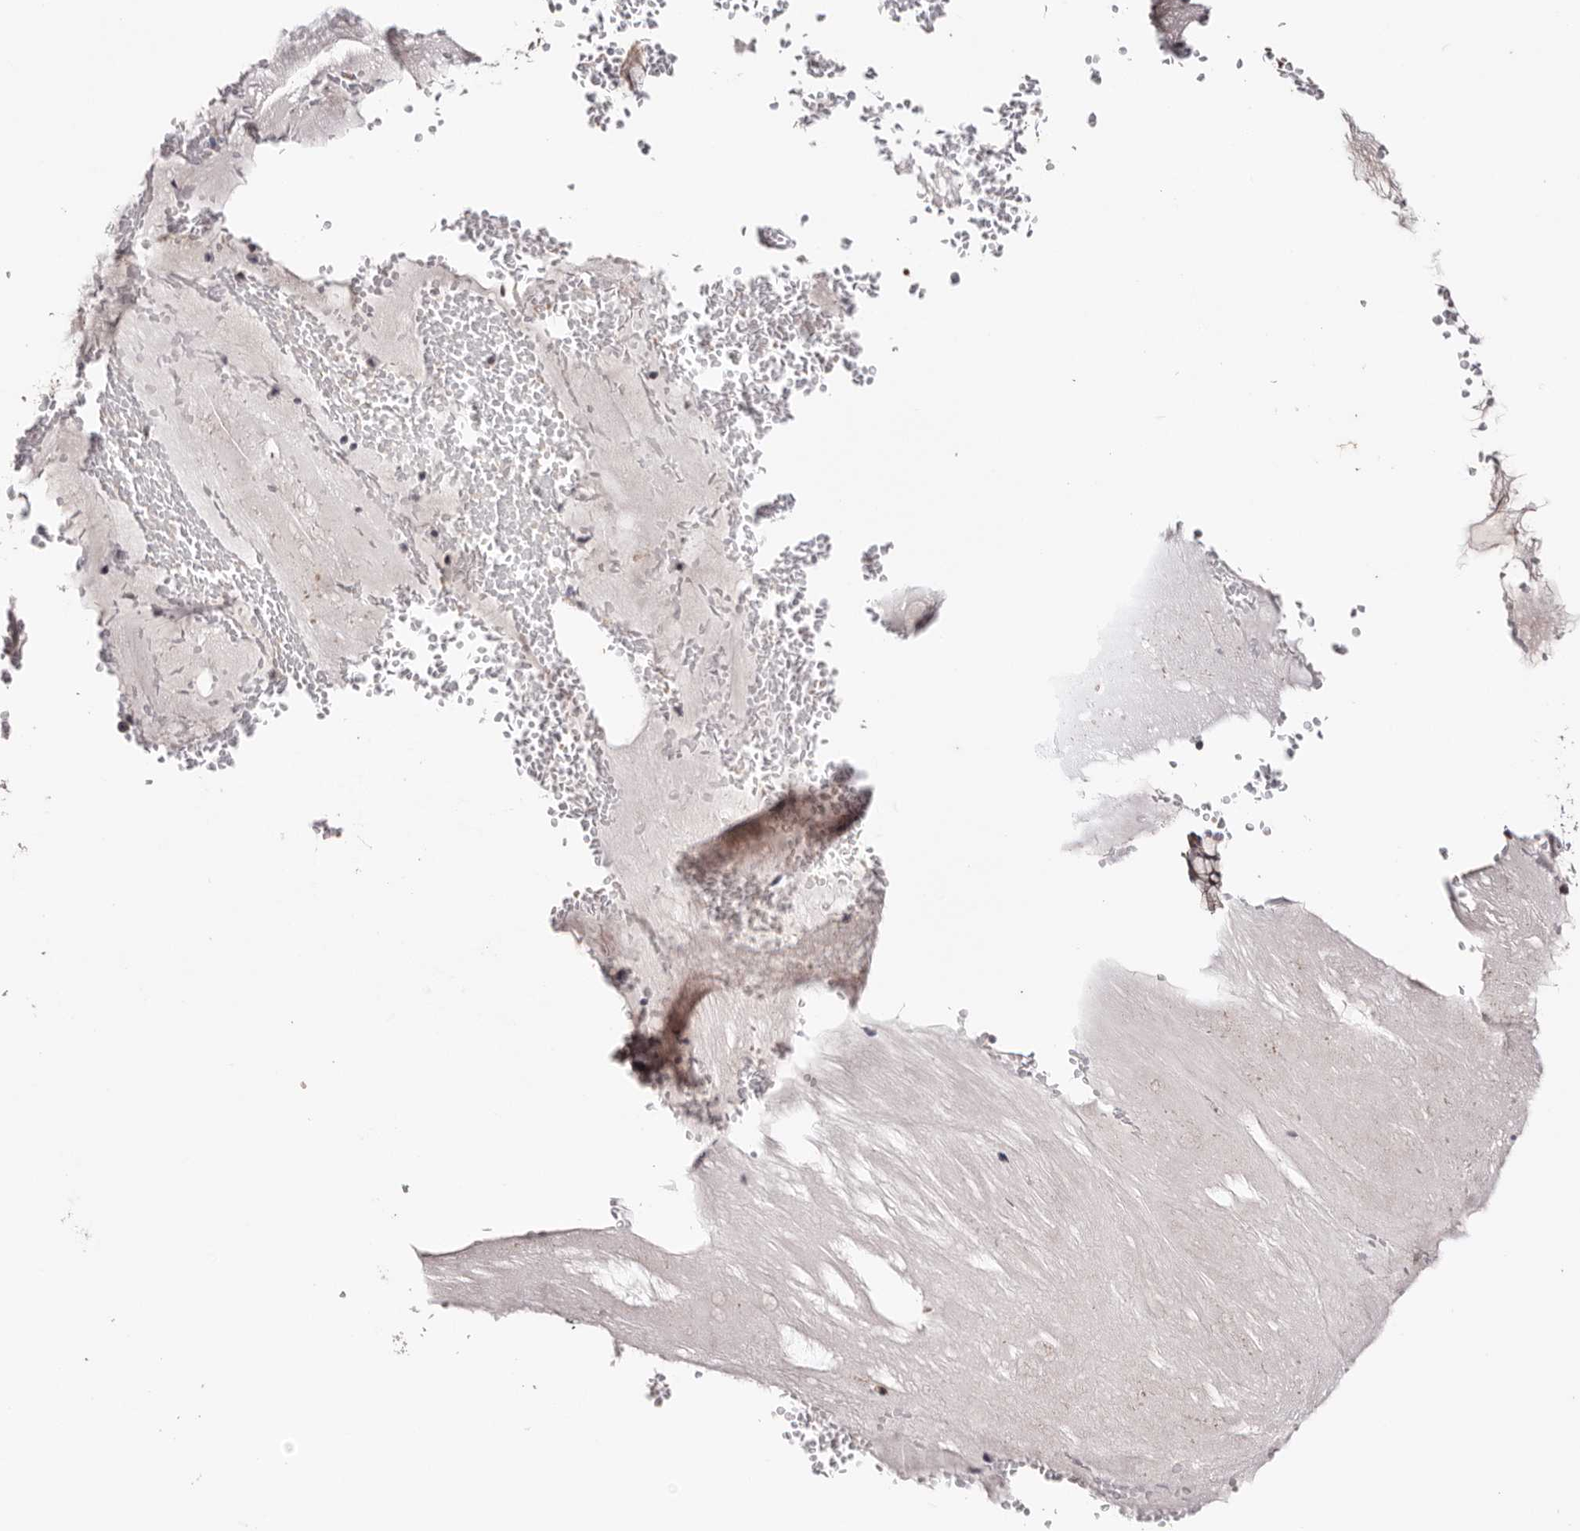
{"staining": {"intensity": "weak", "quantity": ">75%", "location": "cytoplasmic/membranous"}, "tissue": "bronchus", "cell_type": "Respiratory epithelial cells", "image_type": "normal", "snomed": [{"axis": "morphology", "description": "Normal tissue, NOS"}, {"axis": "topography", "description": "Cartilage tissue"}, {"axis": "topography", "description": "Bronchus"}], "caption": "IHC image of benign bronchus stained for a protein (brown), which shows low levels of weak cytoplasmic/membranous staining in about >75% of respiratory epithelial cells.", "gene": "TYW3", "patient": {"sex": "female", "age": 73}}